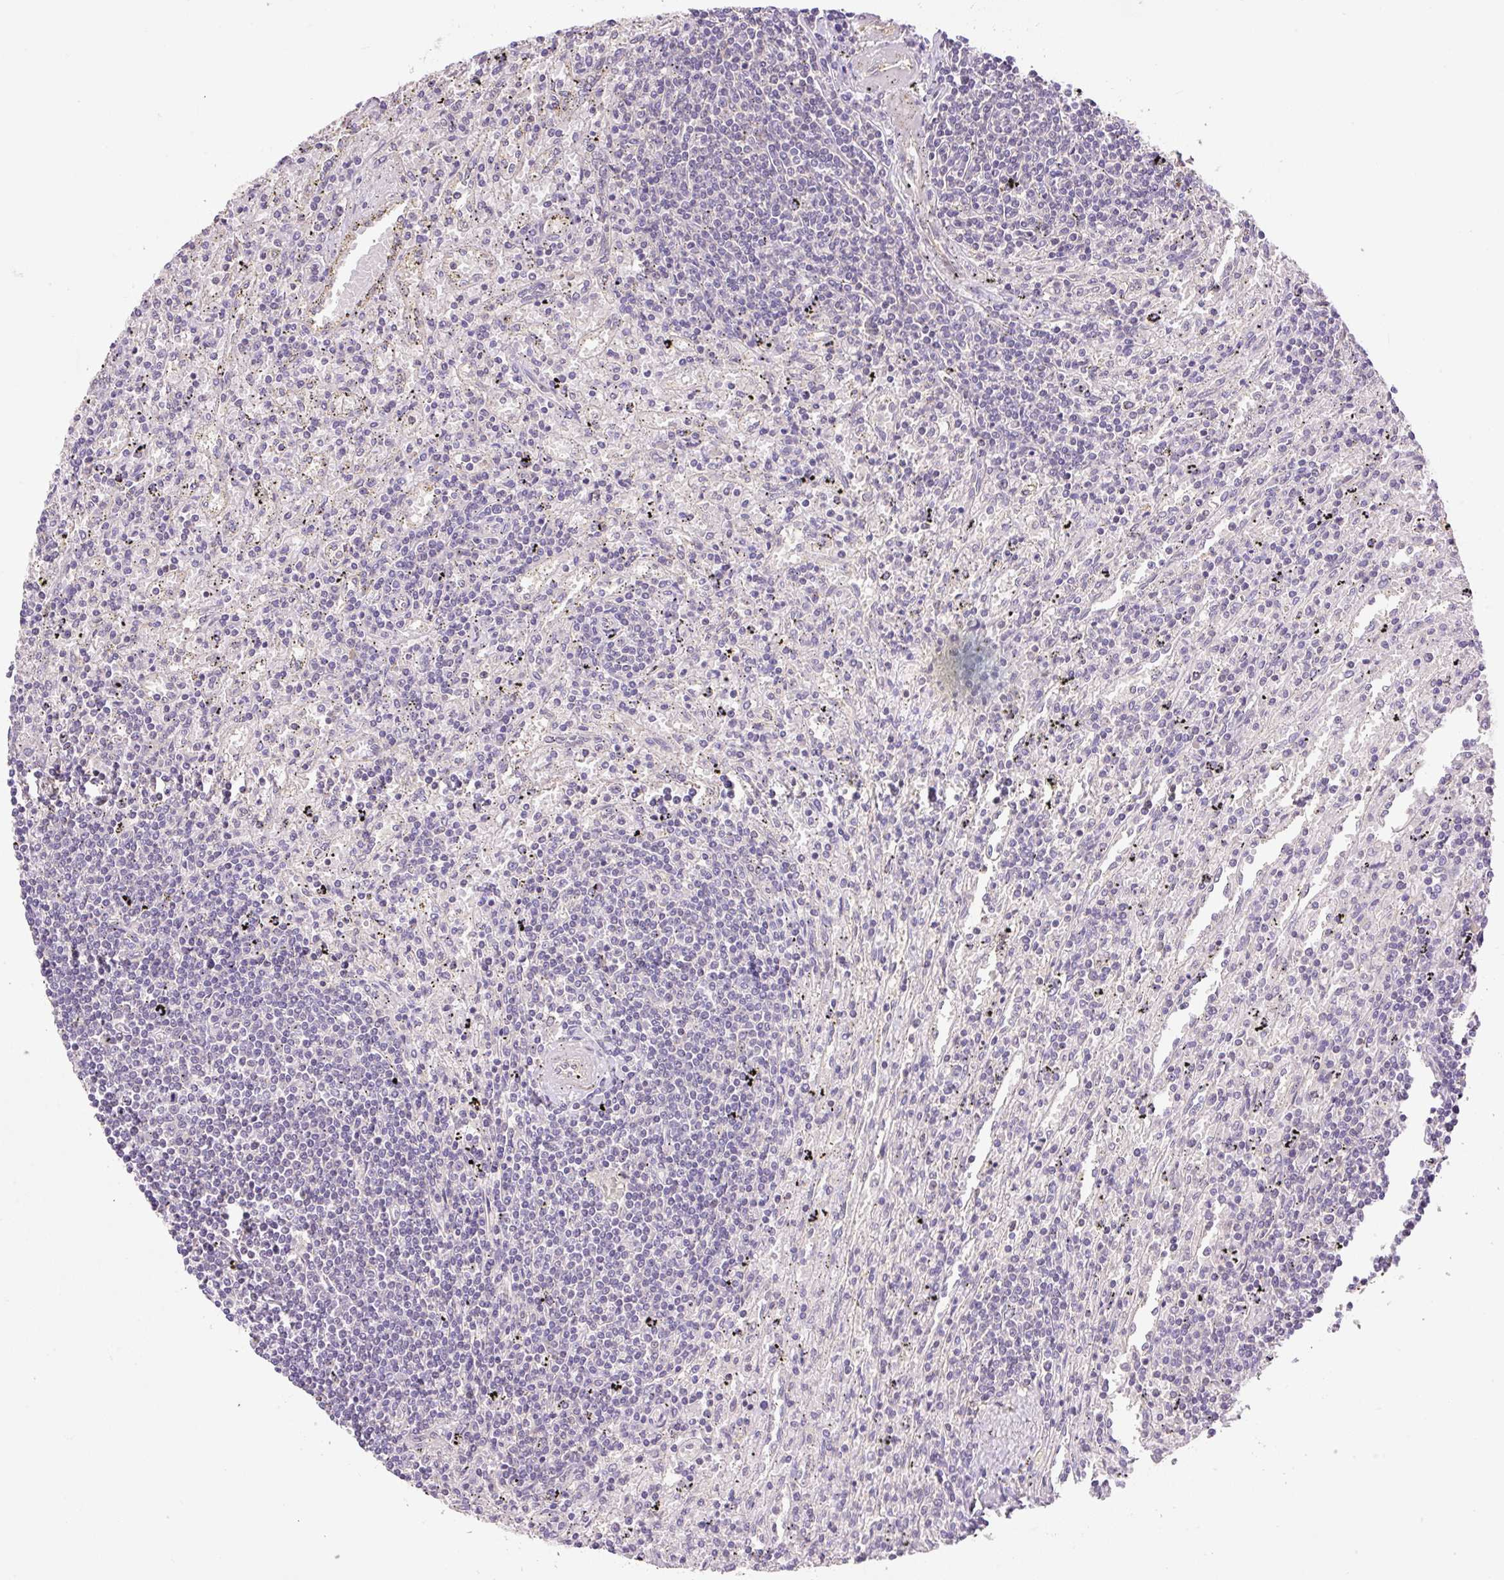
{"staining": {"intensity": "negative", "quantity": "none", "location": "none"}, "tissue": "lymphoma", "cell_type": "Tumor cells", "image_type": "cancer", "snomed": [{"axis": "morphology", "description": "Malignant lymphoma, non-Hodgkin's type, Low grade"}, {"axis": "topography", "description": "Spleen"}], "caption": "The immunohistochemistry (IHC) image has no significant positivity in tumor cells of malignant lymphoma, non-Hodgkin's type (low-grade) tissue.", "gene": "COX8A", "patient": {"sex": "male", "age": 76}}